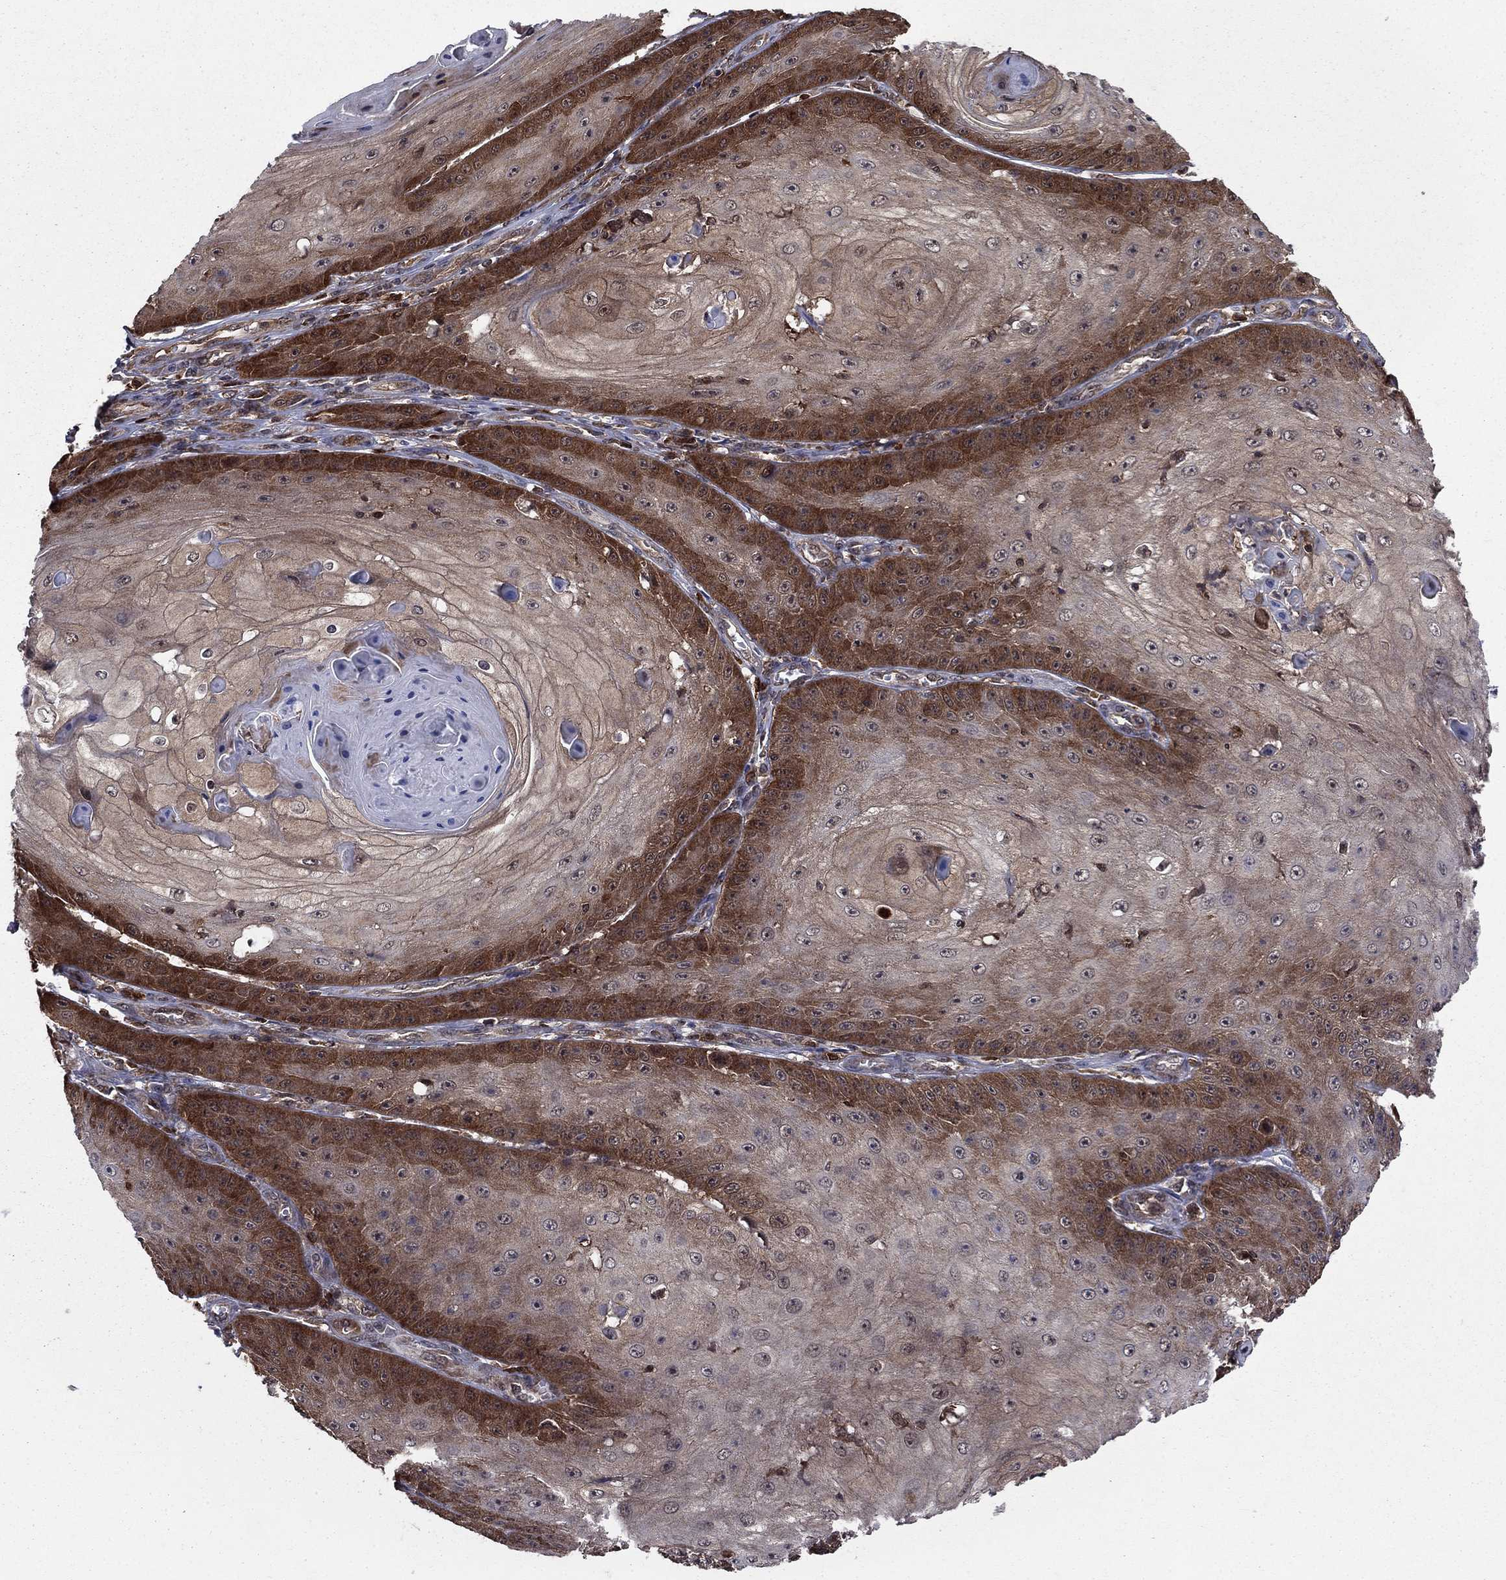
{"staining": {"intensity": "strong", "quantity": "25%-75%", "location": "cytoplasmic/membranous"}, "tissue": "skin cancer", "cell_type": "Tumor cells", "image_type": "cancer", "snomed": [{"axis": "morphology", "description": "Squamous cell carcinoma, NOS"}, {"axis": "topography", "description": "Skin"}], "caption": "Skin cancer (squamous cell carcinoma) was stained to show a protein in brown. There is high levels of strong cytoplasmic/membranous staining in approximately 25%-75% of tumor cells.", "gene": "CACYBP", "patient": {"sex": "male", "age": 70}}